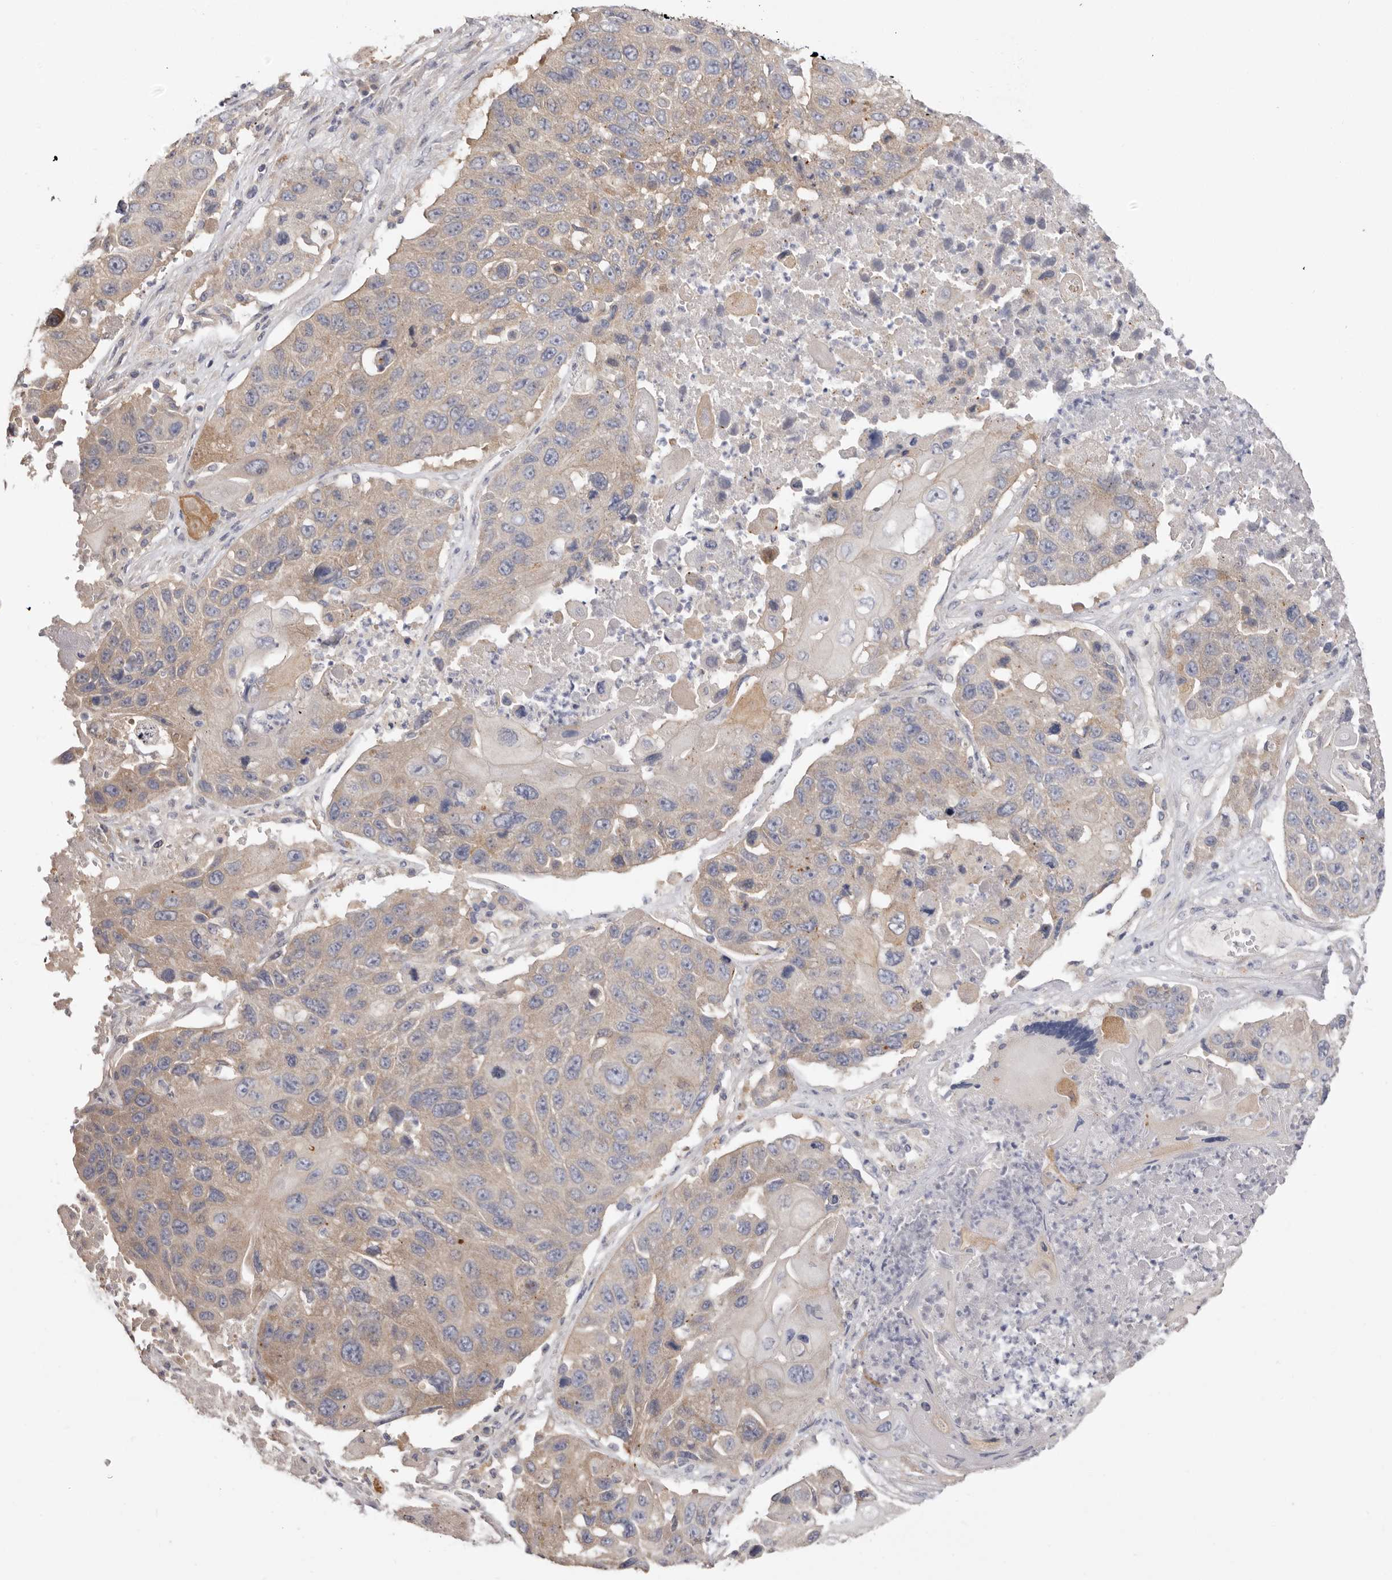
{"staining": {"intensity": "weak", "quantity": ">75%", "location": "cytoplasmic/membranous"}, "tissue": "lung cancer", "cell_type": "Tumor cells", "image_type": "cancer", "snomed": [{"axis": "morphology", "description": "Squamous cell carcinoma, NOS"}, {"axis": "topography", "description": "Lung"}], "caption": "High-power microscopy captured an IHC micrograph of lung squamous cell carcinoma, revealing weak cytoplasmic/membranous expression in about >75% of tumor cells.", "gene": "FAM167B", "patient": {"sex": "male", "age": 61}}